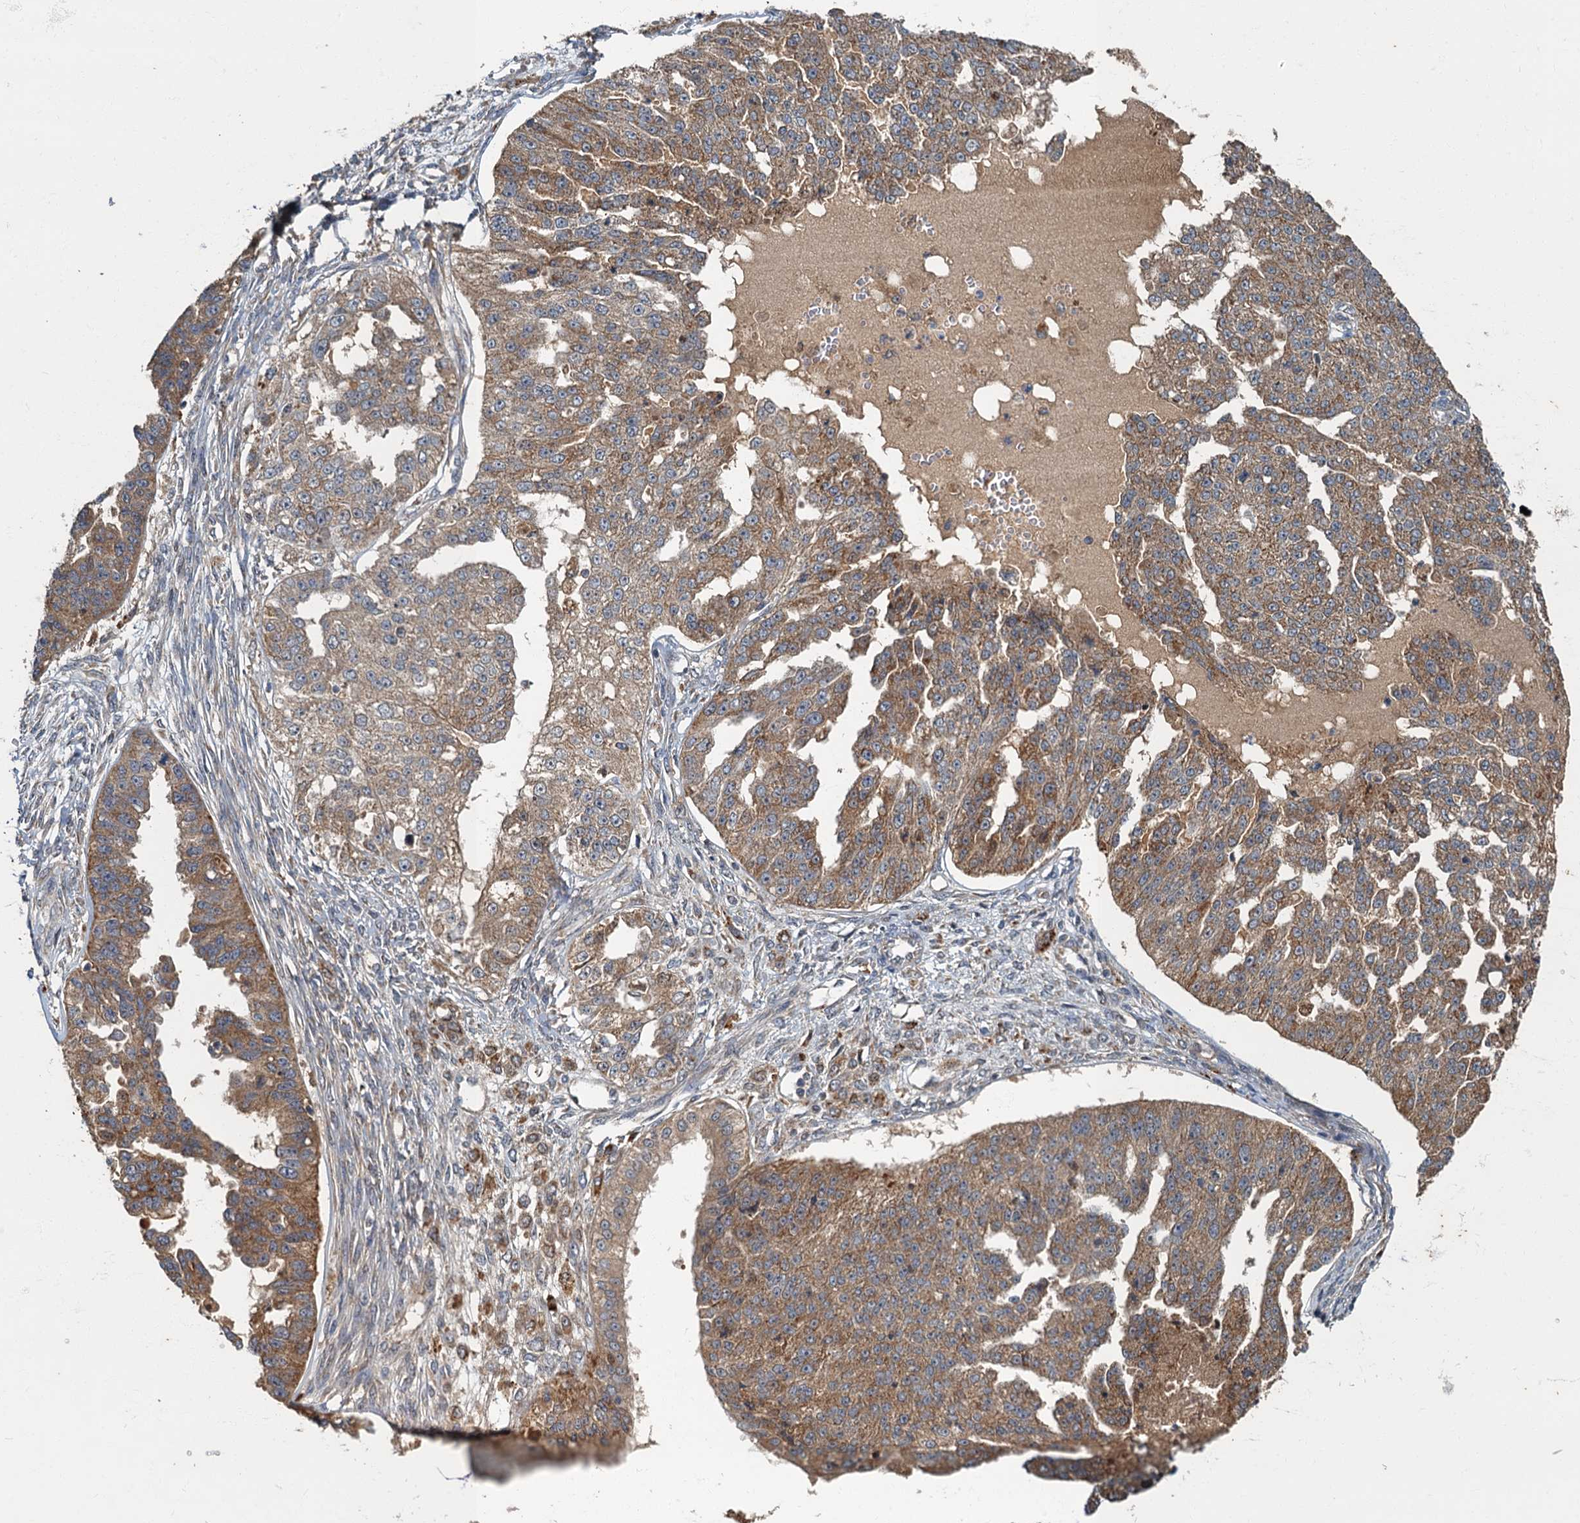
{"staining": {"intensity": "moderate", "quantity": ">75%", "location": "cytoplasmic/membranous"}, "tissue": "ovarian cancer", "cell_type": "Tumor cells", "image_type": "cancer", "snomed": [{"axis": "morphology", "description": "Cystadenocarcinoma, serous, NOS"}, {"axis": "topography", "description": "Ovary"}], "caption": "Moderate cytoplasmic/membranous protein positivity is seen in about >75% of tumor cells in ovarian cancer (serous cystadenocarcinoma).", "gene": "WDCP", "patient": {"sex": "female", "age": 58}}